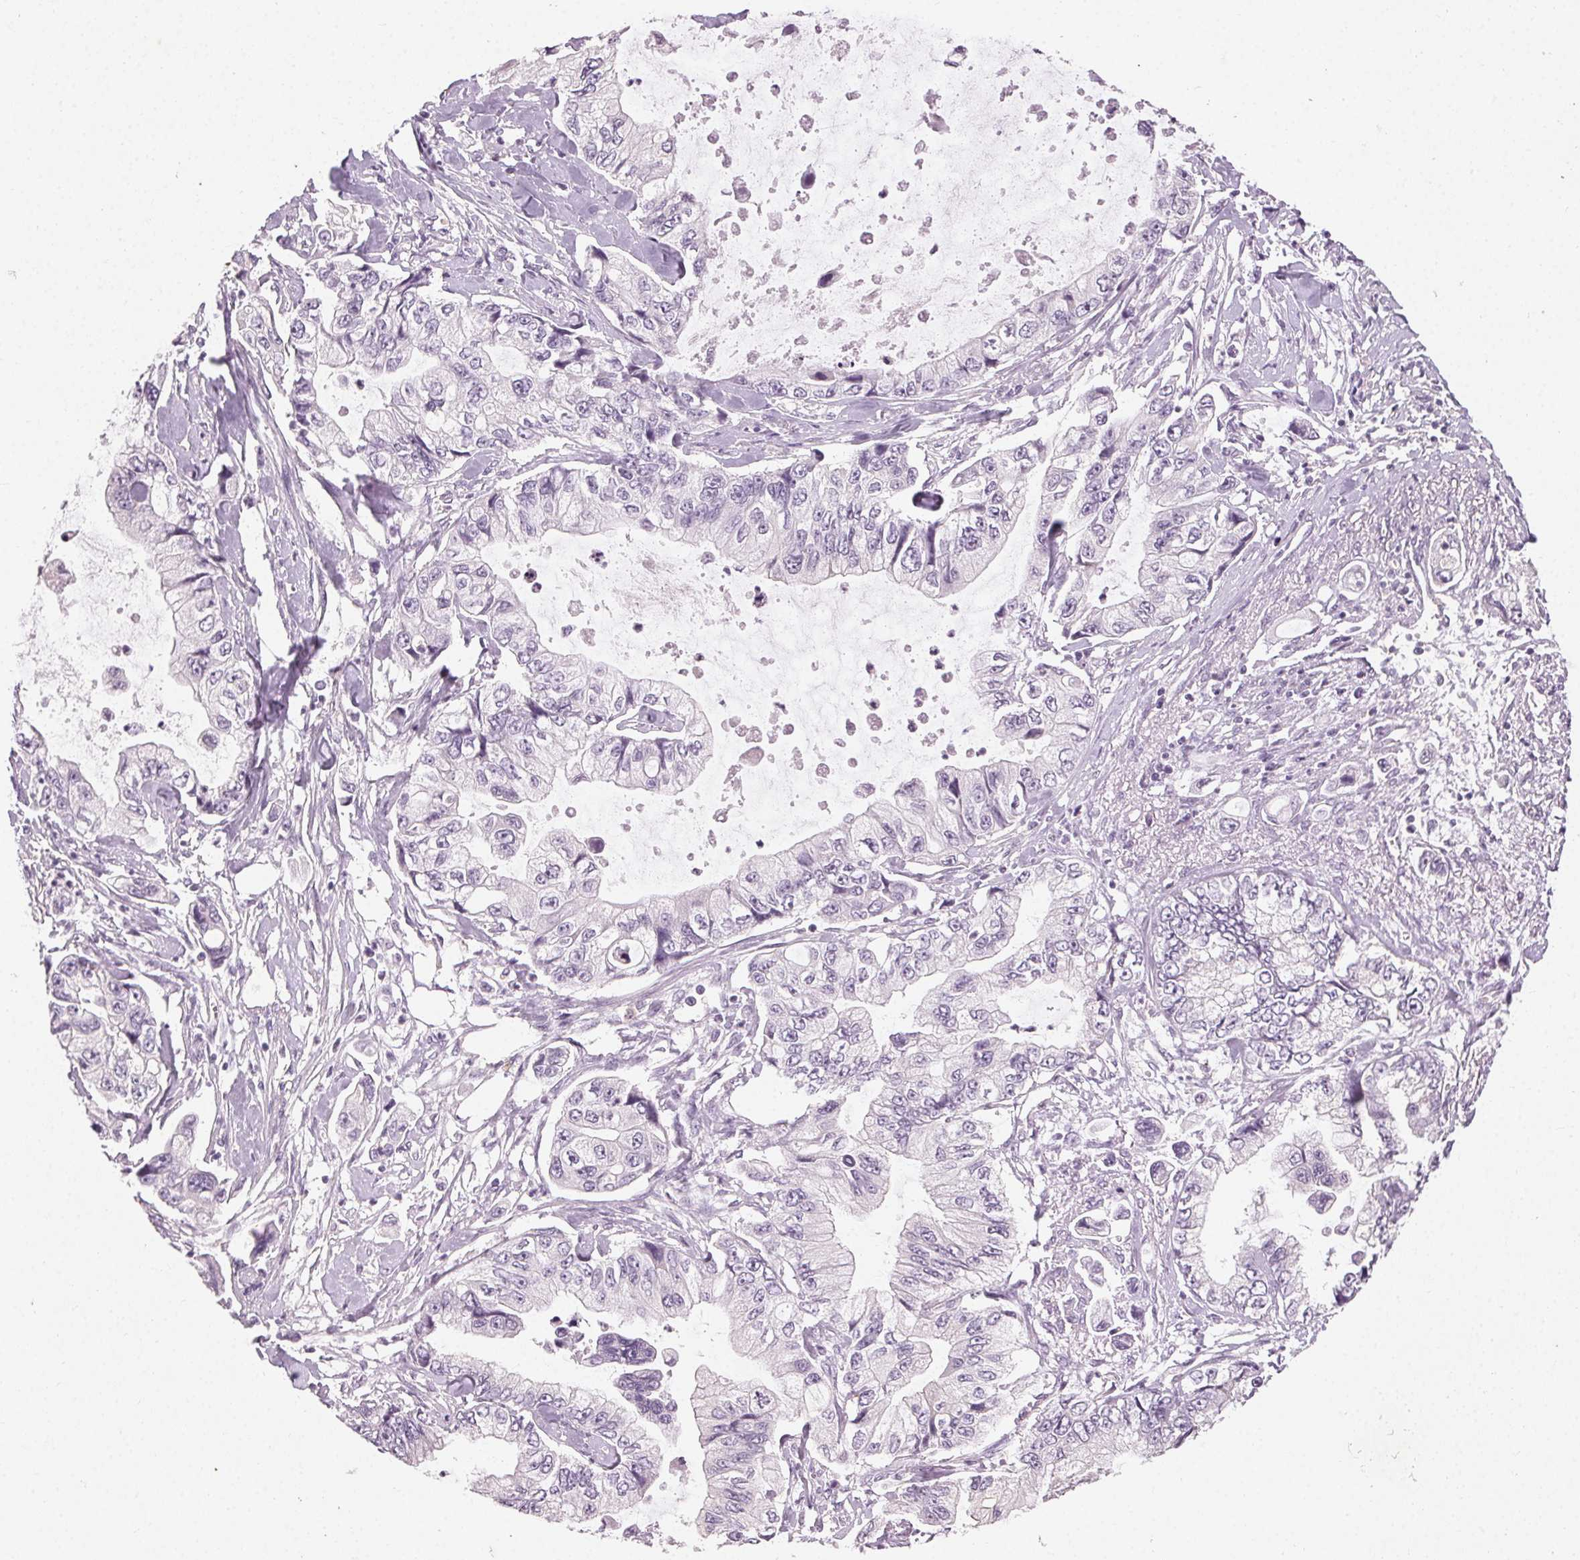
{"staining": {"intensity": "negative", "quantity": "none", "location": "none"}, "tissue": "stomach cancer", "cell_type": "Tumor cells", "image_type": "cancer", "snomed": [{"axis": "morphology", "description": "Adenocarcinoma, NOS"}, {"axis": "topography", "description": "Pancreas"}, {"axis": "topography", "description": "Stomach, upper"}, {"axis": "topography", "description": "Stomach"}], "caption": "This histopathology image is of adenocarcinoma (stomach) stained with IHC to label a protein in brown with the nuclei are counter-stained blue. There is no expression in tumor cells. (IHC, brightfield microscopy, high magnification).", "gene": "CLTRN", "patient": {"sex": "male", "age": 77}}